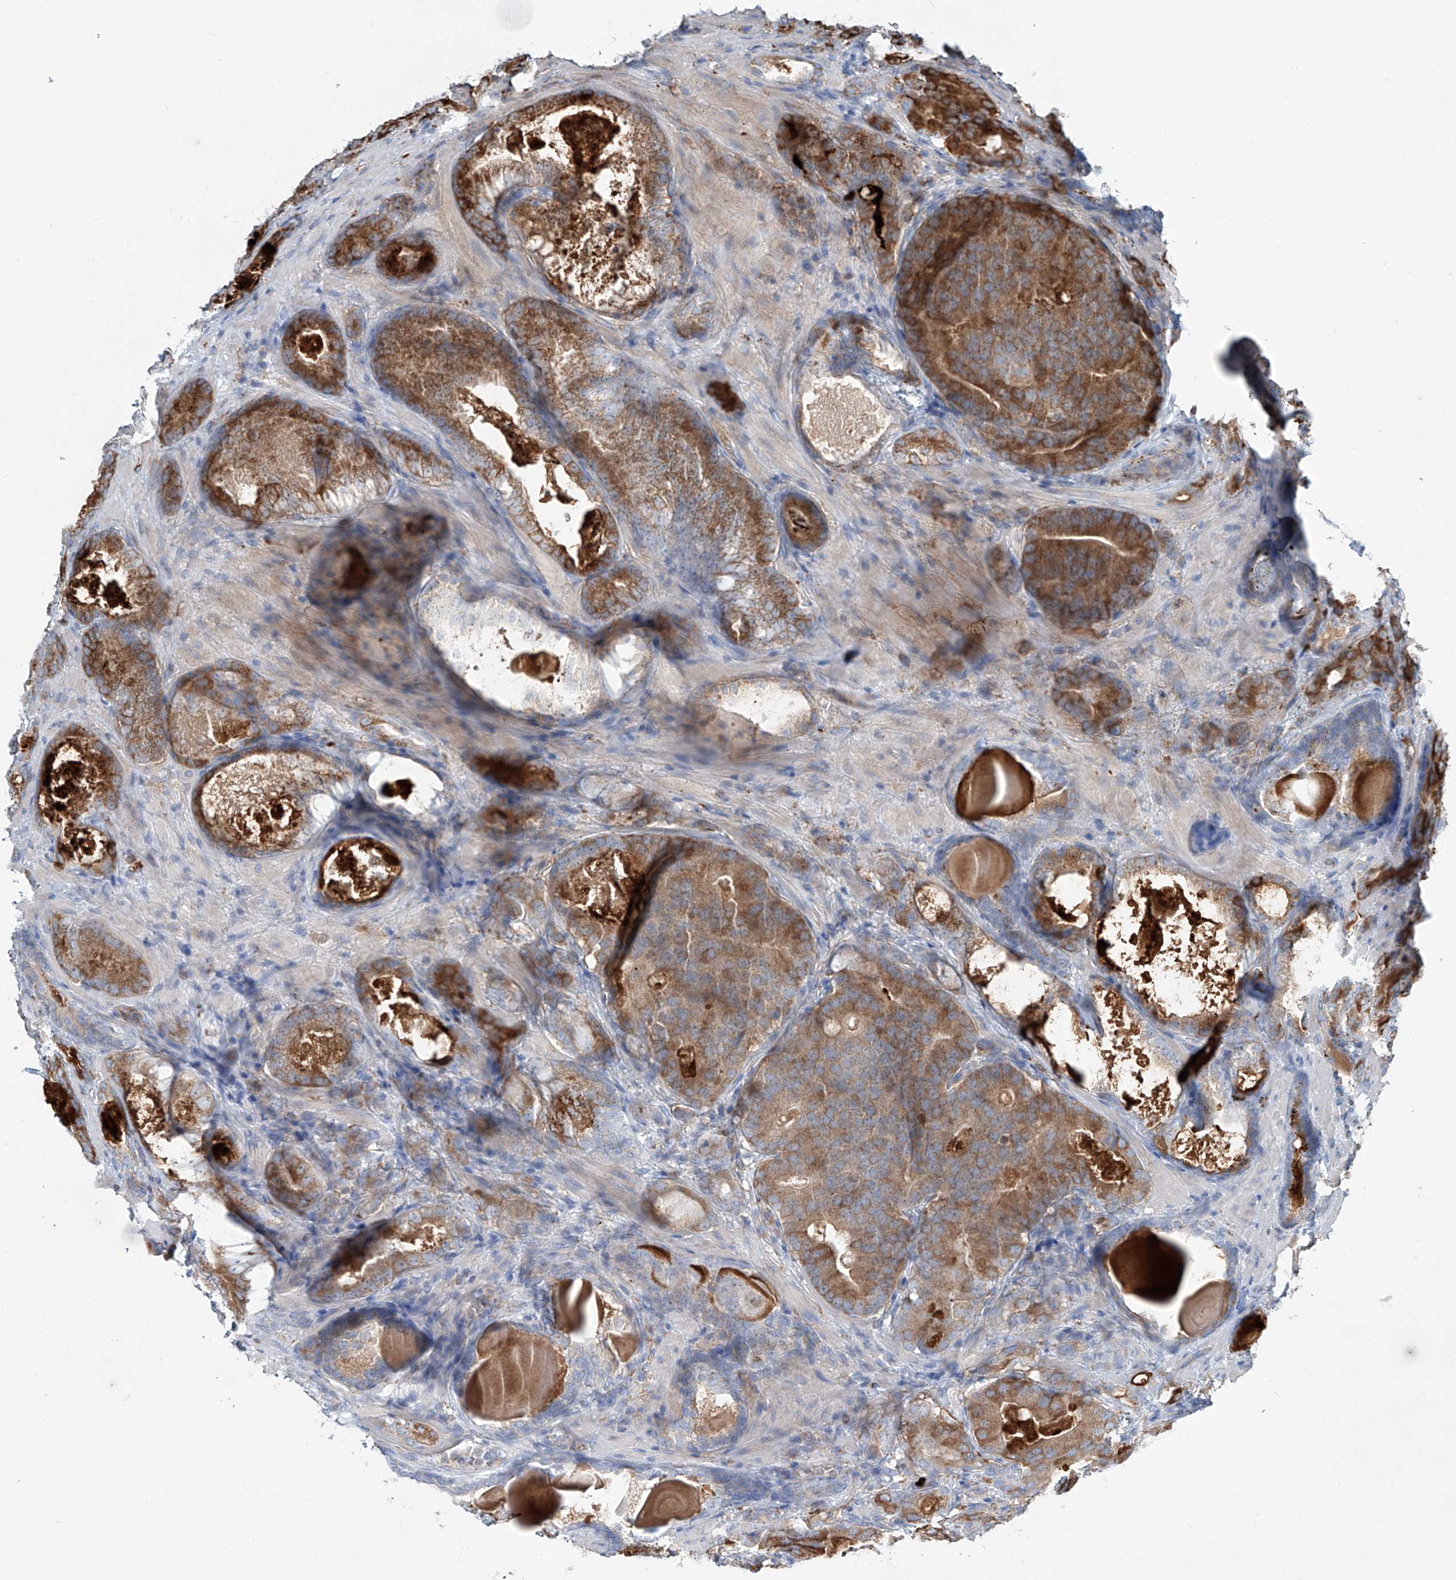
{"staining": {"intensity": "moderate", "quantity": ">75%", "location": "cytoplasmic/membranous"}, "tissue": "prostate cancer", "cell_type": "Tumor cells", "image_type": "cancer", "snomed": [{"axis": "morphology", "description": "Adenocarcinoma, High grade"}, {"axis": "topography", "description": "Prostate"}], "caption": "The histopathology image exhibits staining of prostate cancer, revealing moderate cytoplasmic/membranous protein expression (brown color) within tumor cells.", "gene": "CDH5", "patient": {"sex": "male", "age": 66}}